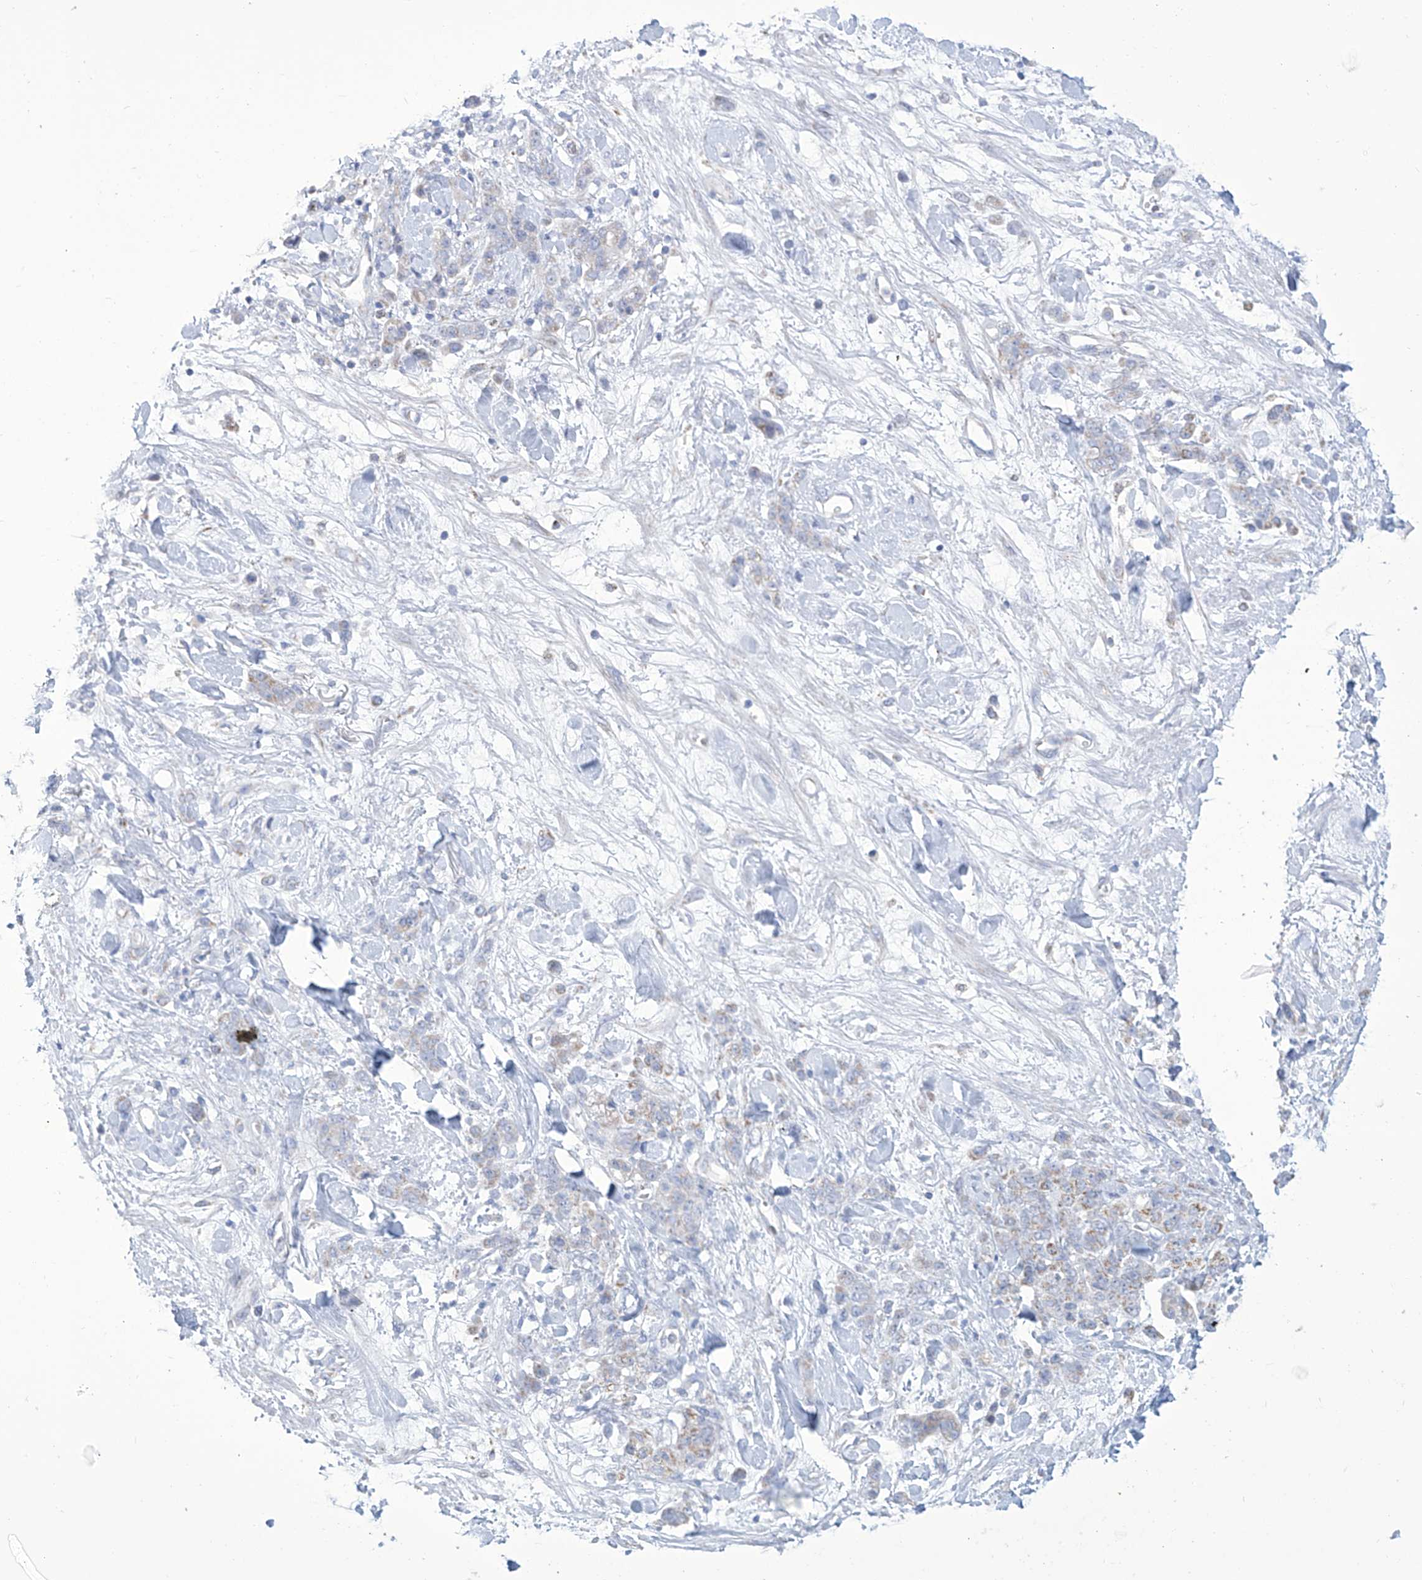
{"staining": {"intensity": "weak", "quantity": "<25%", "location": "cytoplasmic/membranous"}, "tissue": "stomach cancer", "cell_type": "Tumor cells", "image_type": "cancer", "snomed": [{"axis": "morphology", "description": "Normal tissue, NOS"}, {"axis": "morphology", "description": "Adenocarcinoma, NOS"}, {"axis": "topography", "description": "Stomach"}], "caption": "An image of stomach cancer (adenocarcinoma) stained for a protein displays no brown staining in tumor cells.", "gene": "ALDH6A1", "patient": {"sex": "male", "age": 82}}